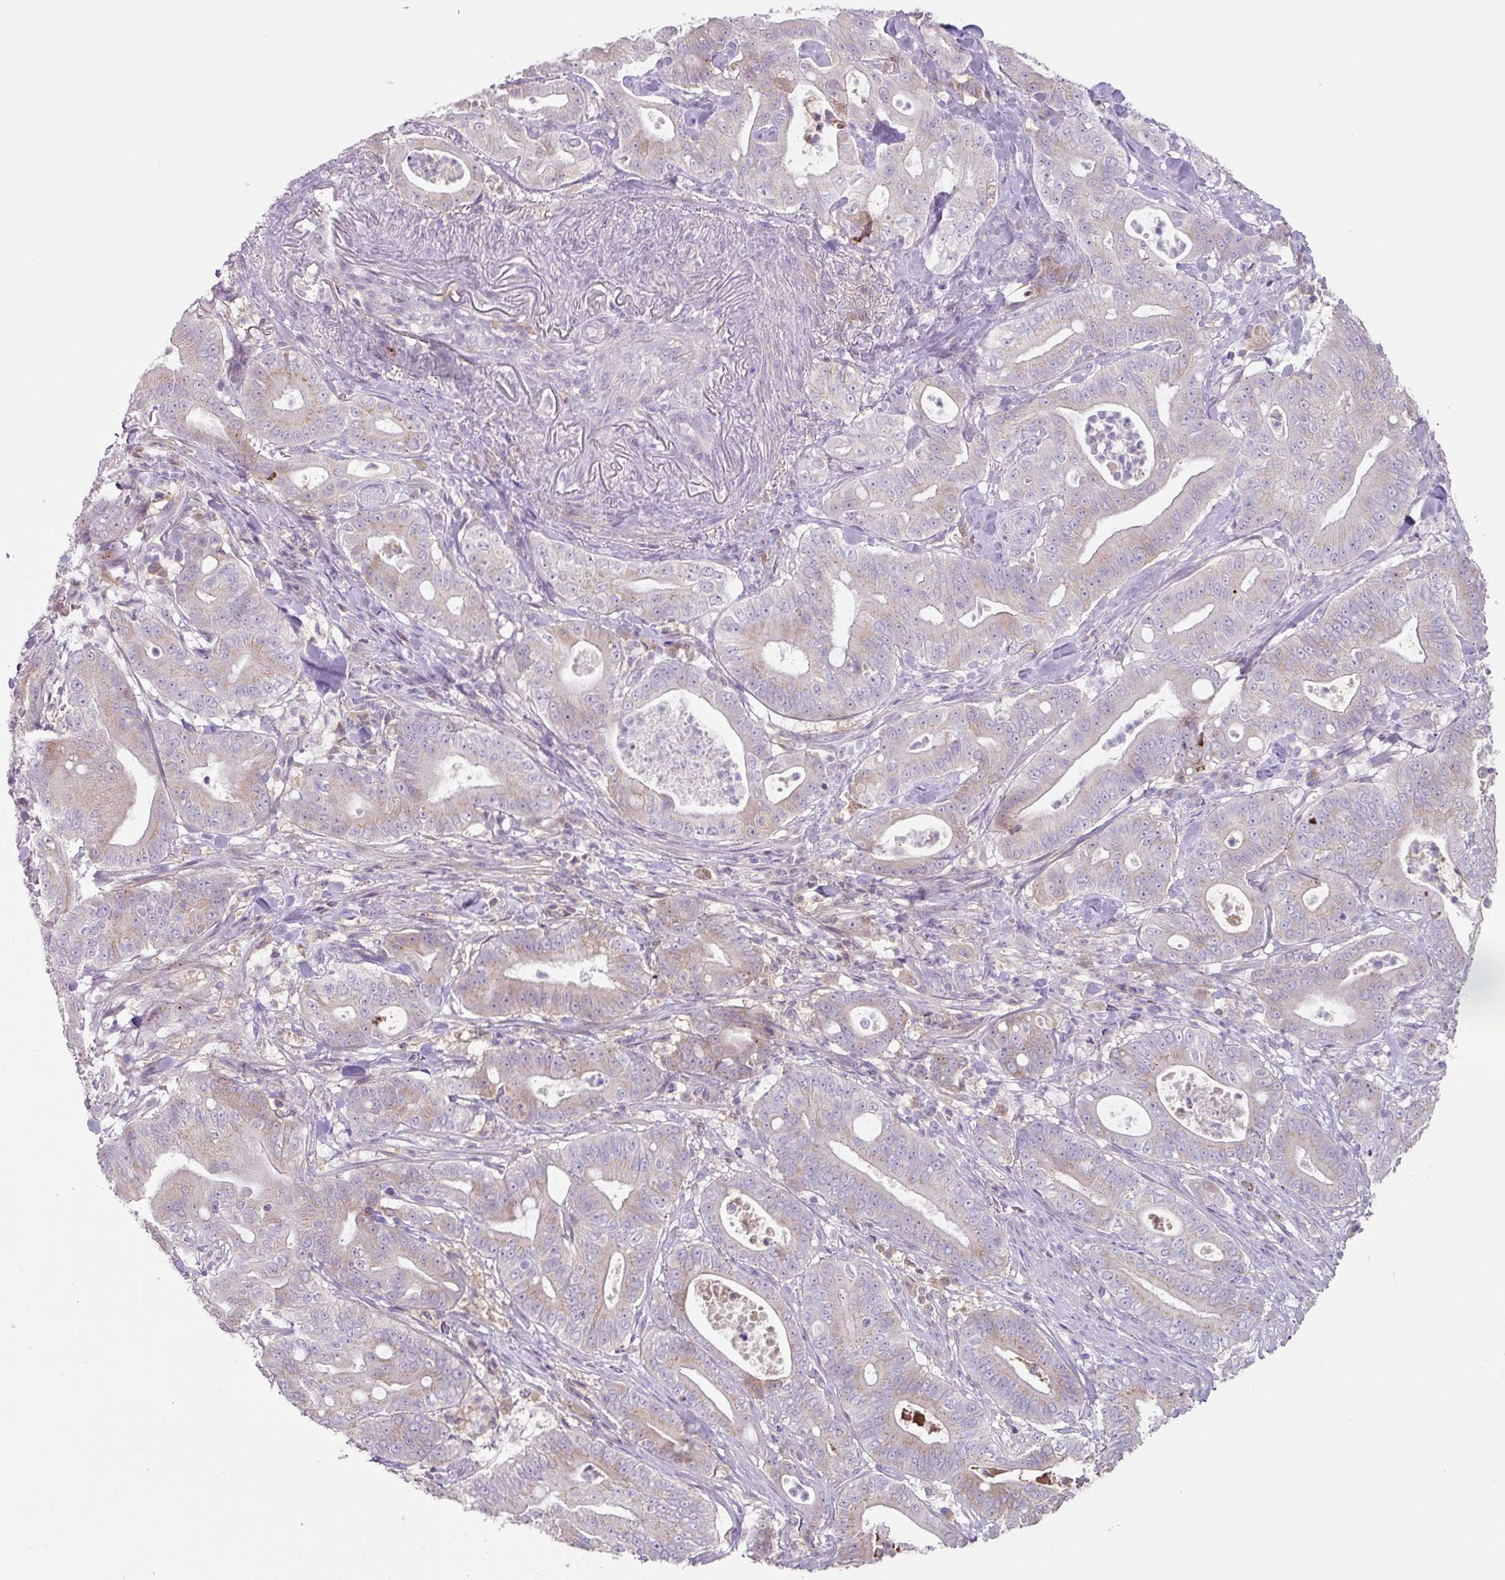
{"staining": {"intensity": "negative", "quantity": "none", "location": "none"}, "tissue": "pancreatic cancer", "cell_type": "Tumor cells", "image_type": "cancer", "snomed": [{"axis": "morphology", "description": "Adenocarcinoma, NOS"}, {"axis": "topography", "description": "Pancreas"}], "caption": "There is no significant expression in tumor cells of pancreatic cancer.", "gene": "PLEKHH3", "patient": {"sex": "male", "age": 71}}